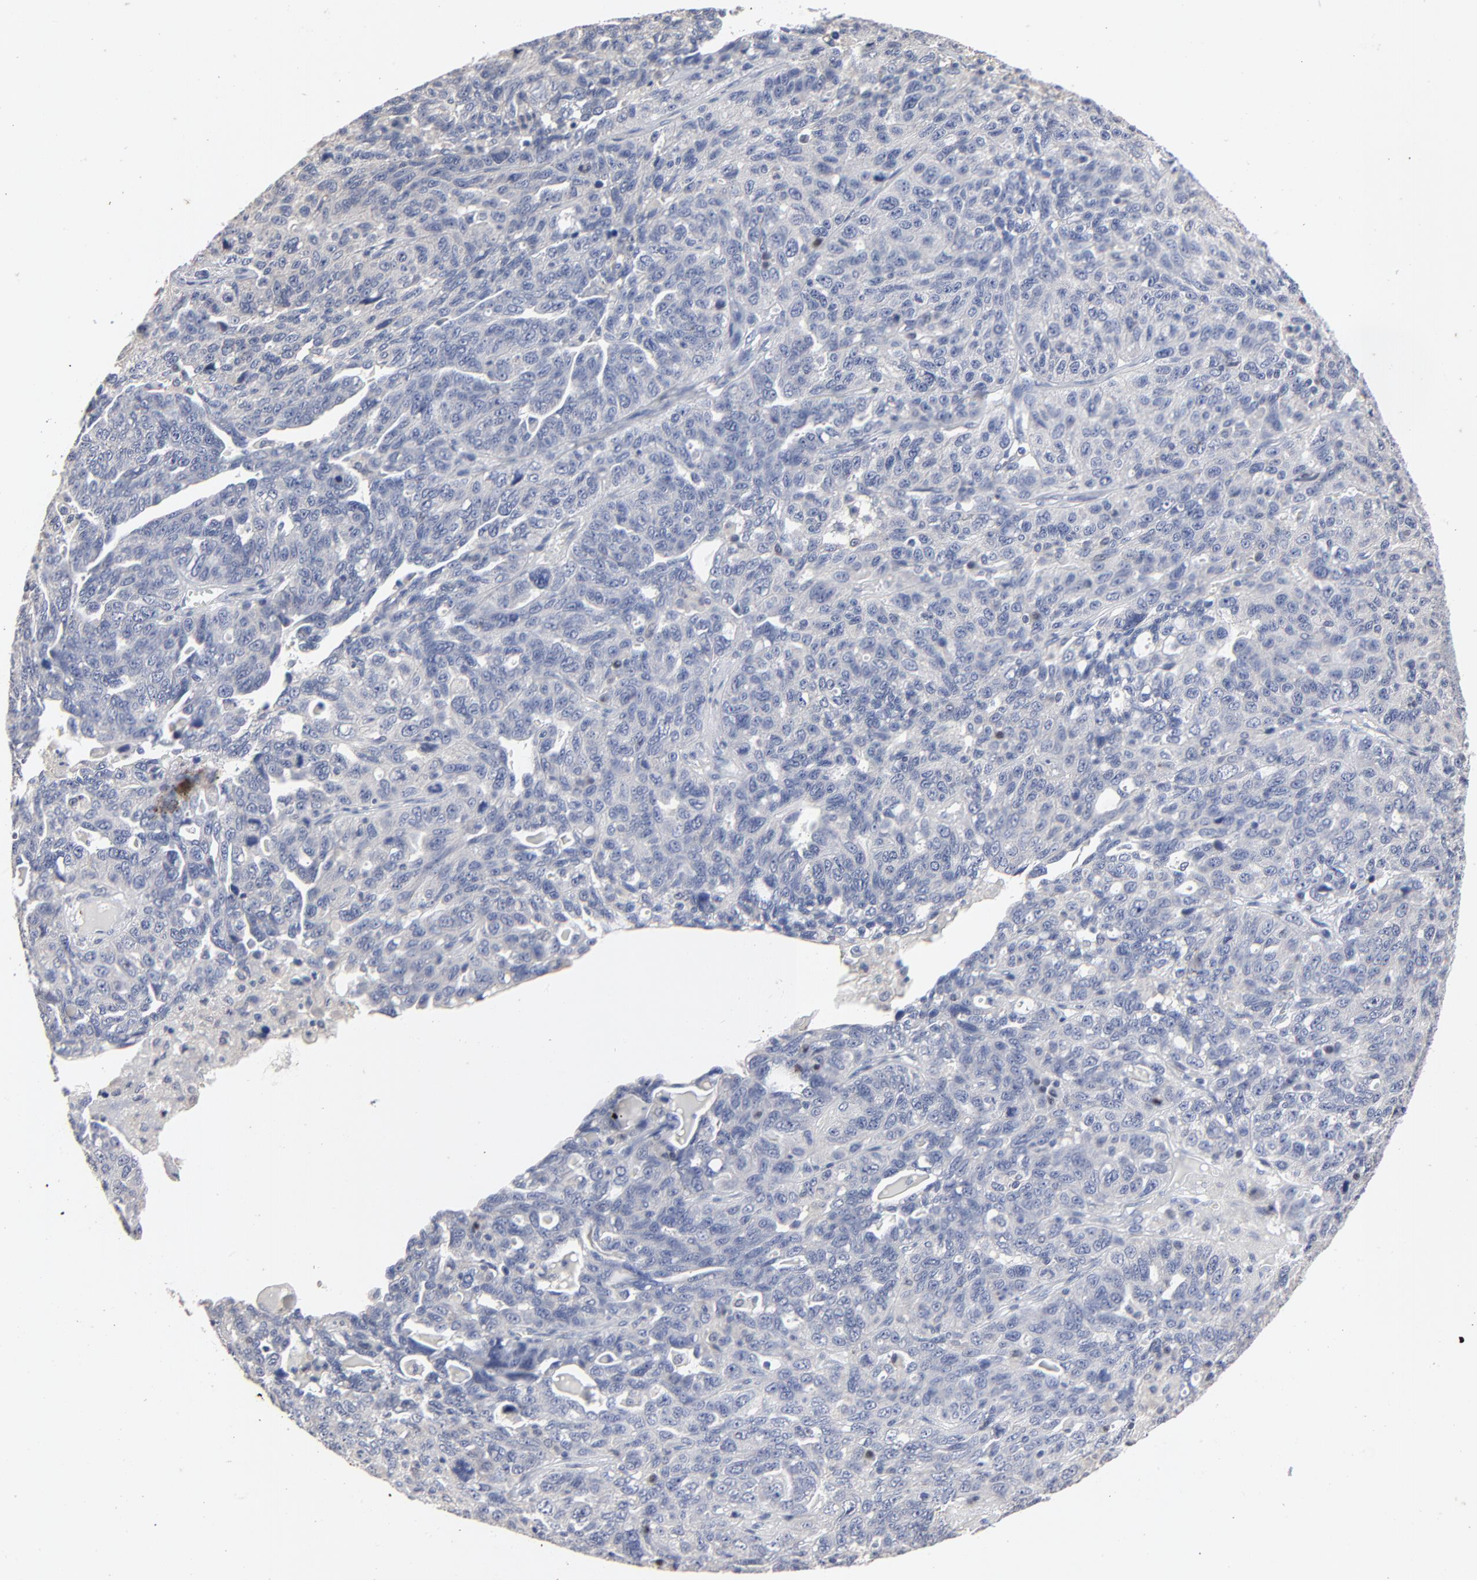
{"staining": {"intensity": "negative", "quantity": "none", "location": "none"}, "tissue": "ovarian cancer", "cell_type": "Tumor cells", "image_type": "cancer", "snomed": [{"axis": "morphology", "description": "Cystadenocarcinoma, serous, NOS"}, {"axis": "topography", "description": "Ovary"}], "caption": "DAB immunohistochemical staining of serous cystadenocarcinoma (ovarian) shows no significant positivity in tumor cells.", "gene": "AADAC", "patient": {"sex": "female", "age": 71}}